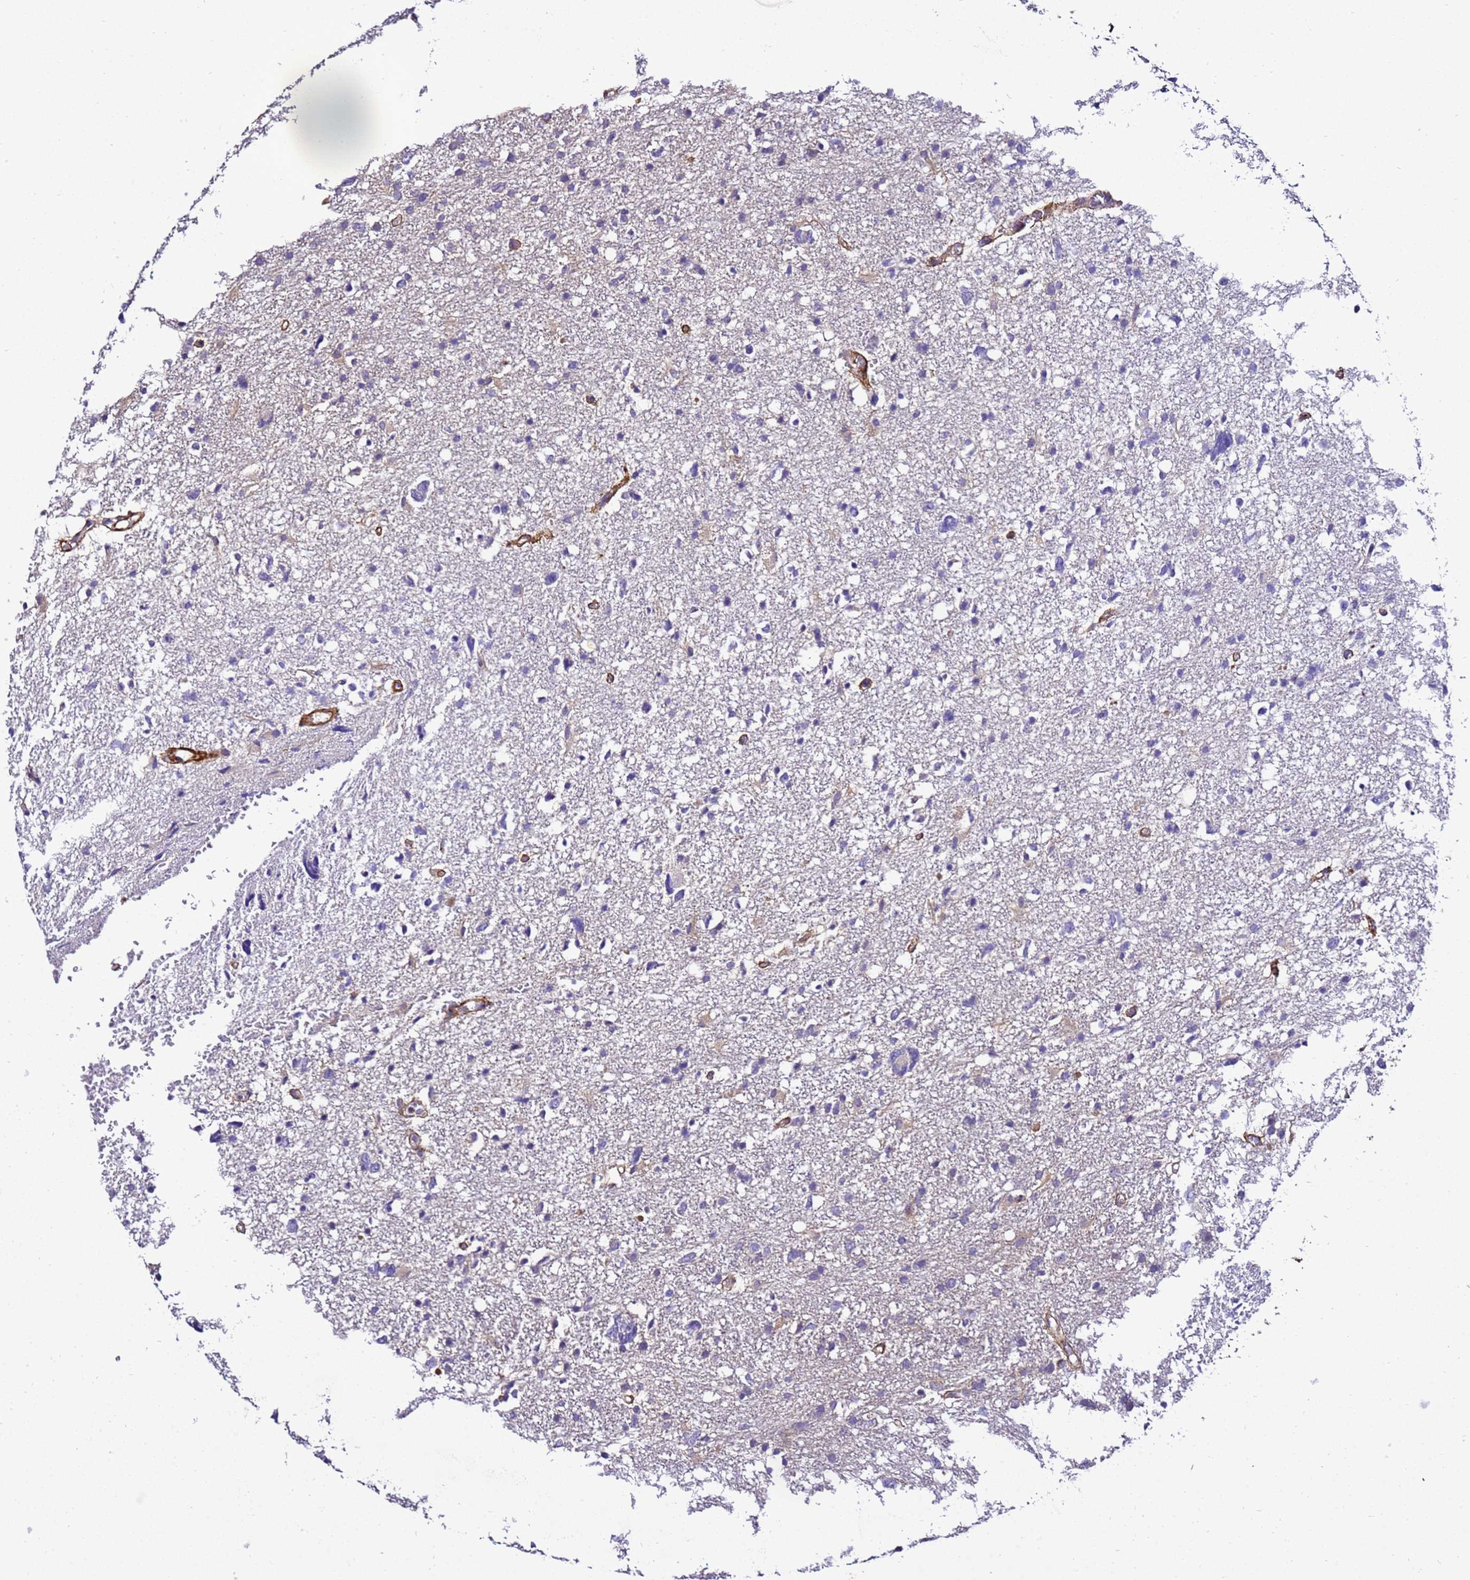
{"staining": {"intensity": "weak", "quantity": "<25%", "location": "cytoplasmic/membranous"}, "tissue": "glioma", "cell_type": "Tumor cells", "image_type": "cancer", "snomed": [{"axis": "morphology", "description": "Glioma, malignant, High grade"}, {"axis": "topography", "description": "Brain"}], "caption": "Immunohistochemical staining of glioma exhibits no significant positivity in tumor cells.", "gene": "ZNF417", "patient": {"sex": "male", "age": 61}}